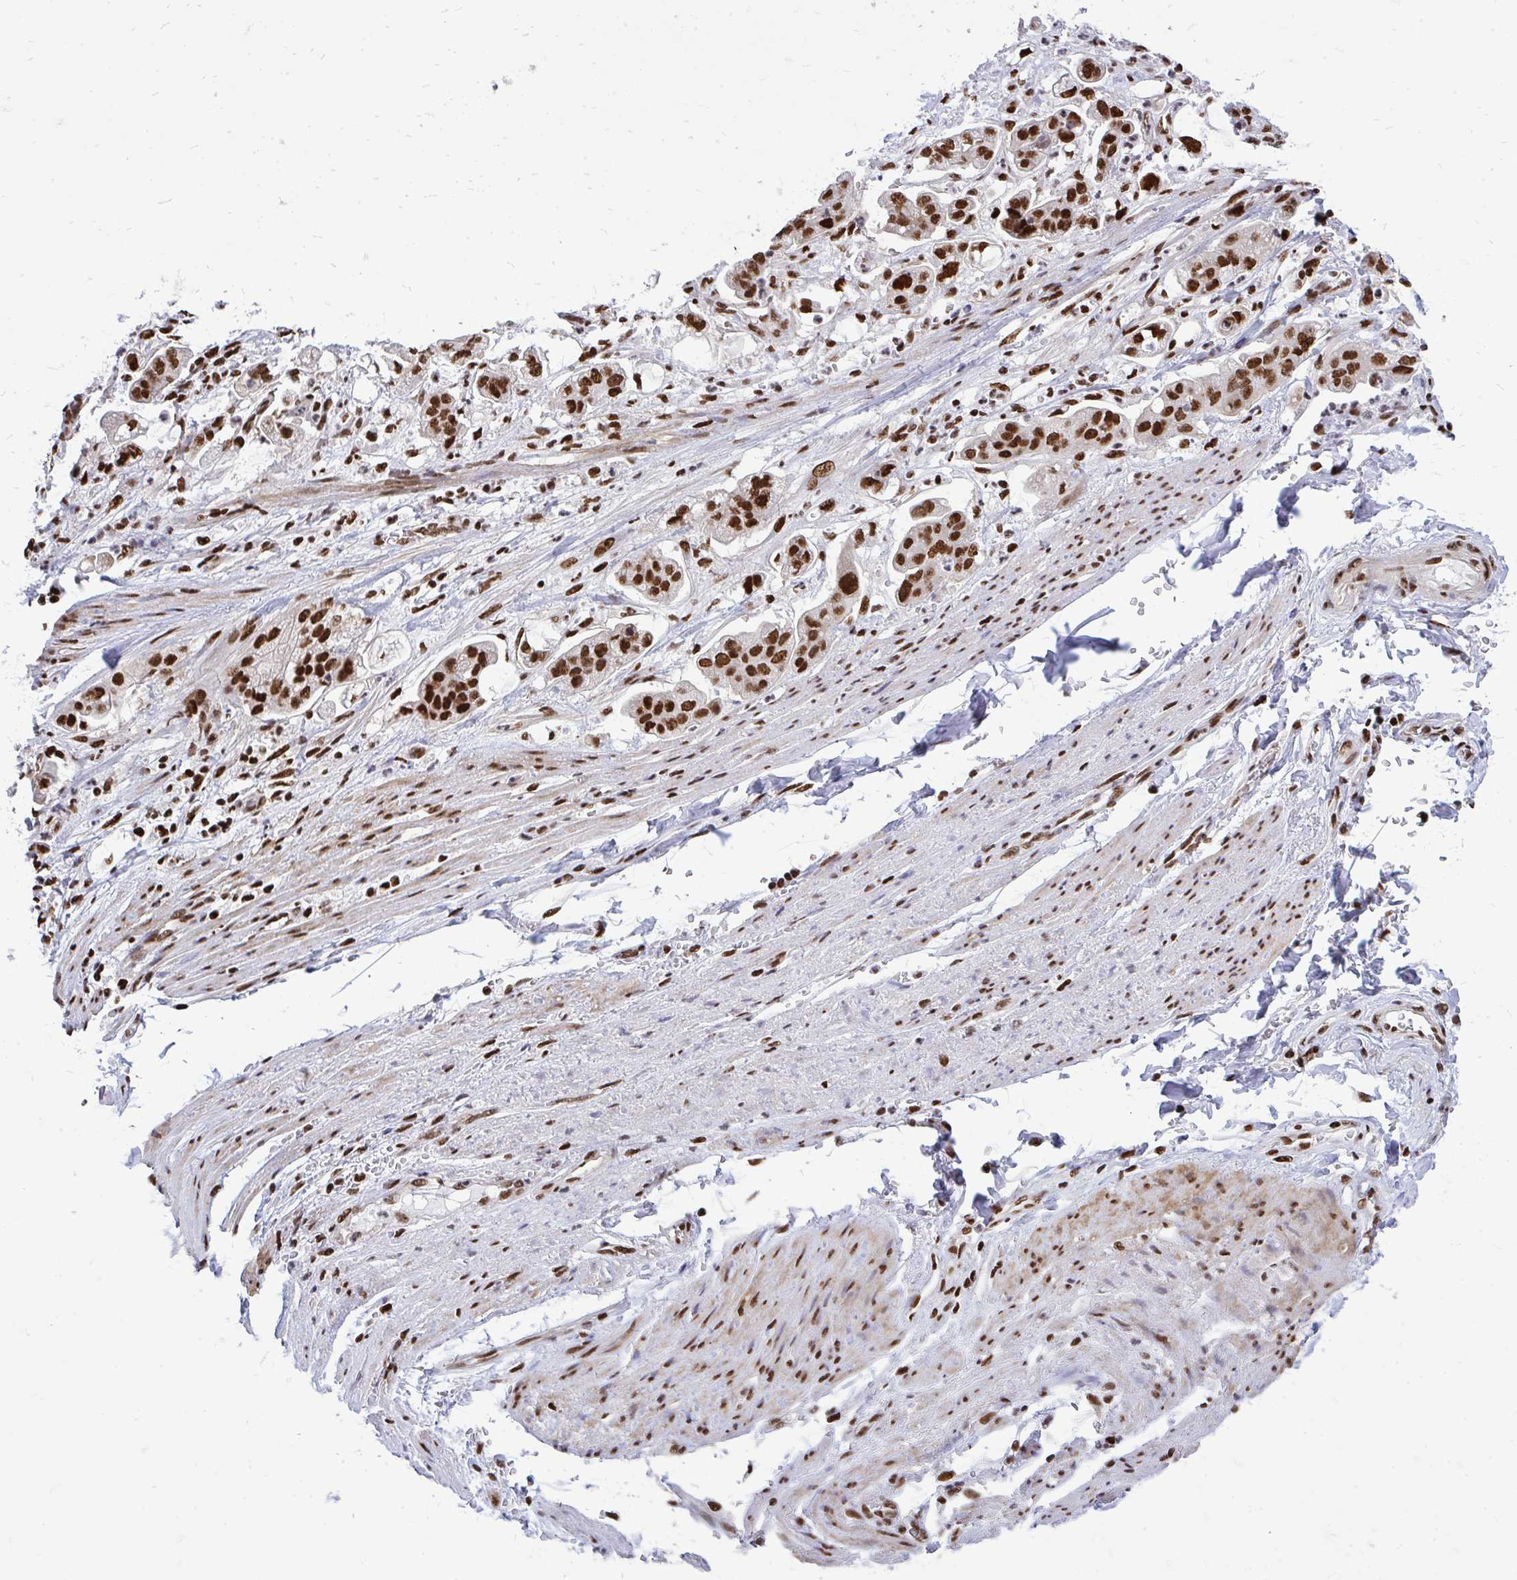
{"staining": {"intensity": "strong", "quantity": ">75%", "location": "nuclear"}, "tissue": "stomach cancer", "cell_type": "Tumor cells", "image_type": "cancer", "snomed": [{"axis": "morphology", "description": "Adenocarcinoma, NOS"}, {"axis": "topography", "description": "Stomach"}], "caption": "Human stomach adenocarcinoma stained with a brown dye displays strong nuclear positive expression in about >75% of tumor cells.", "gene": "TBL1Y", "patient": {"sex": "male", "age": 62}}